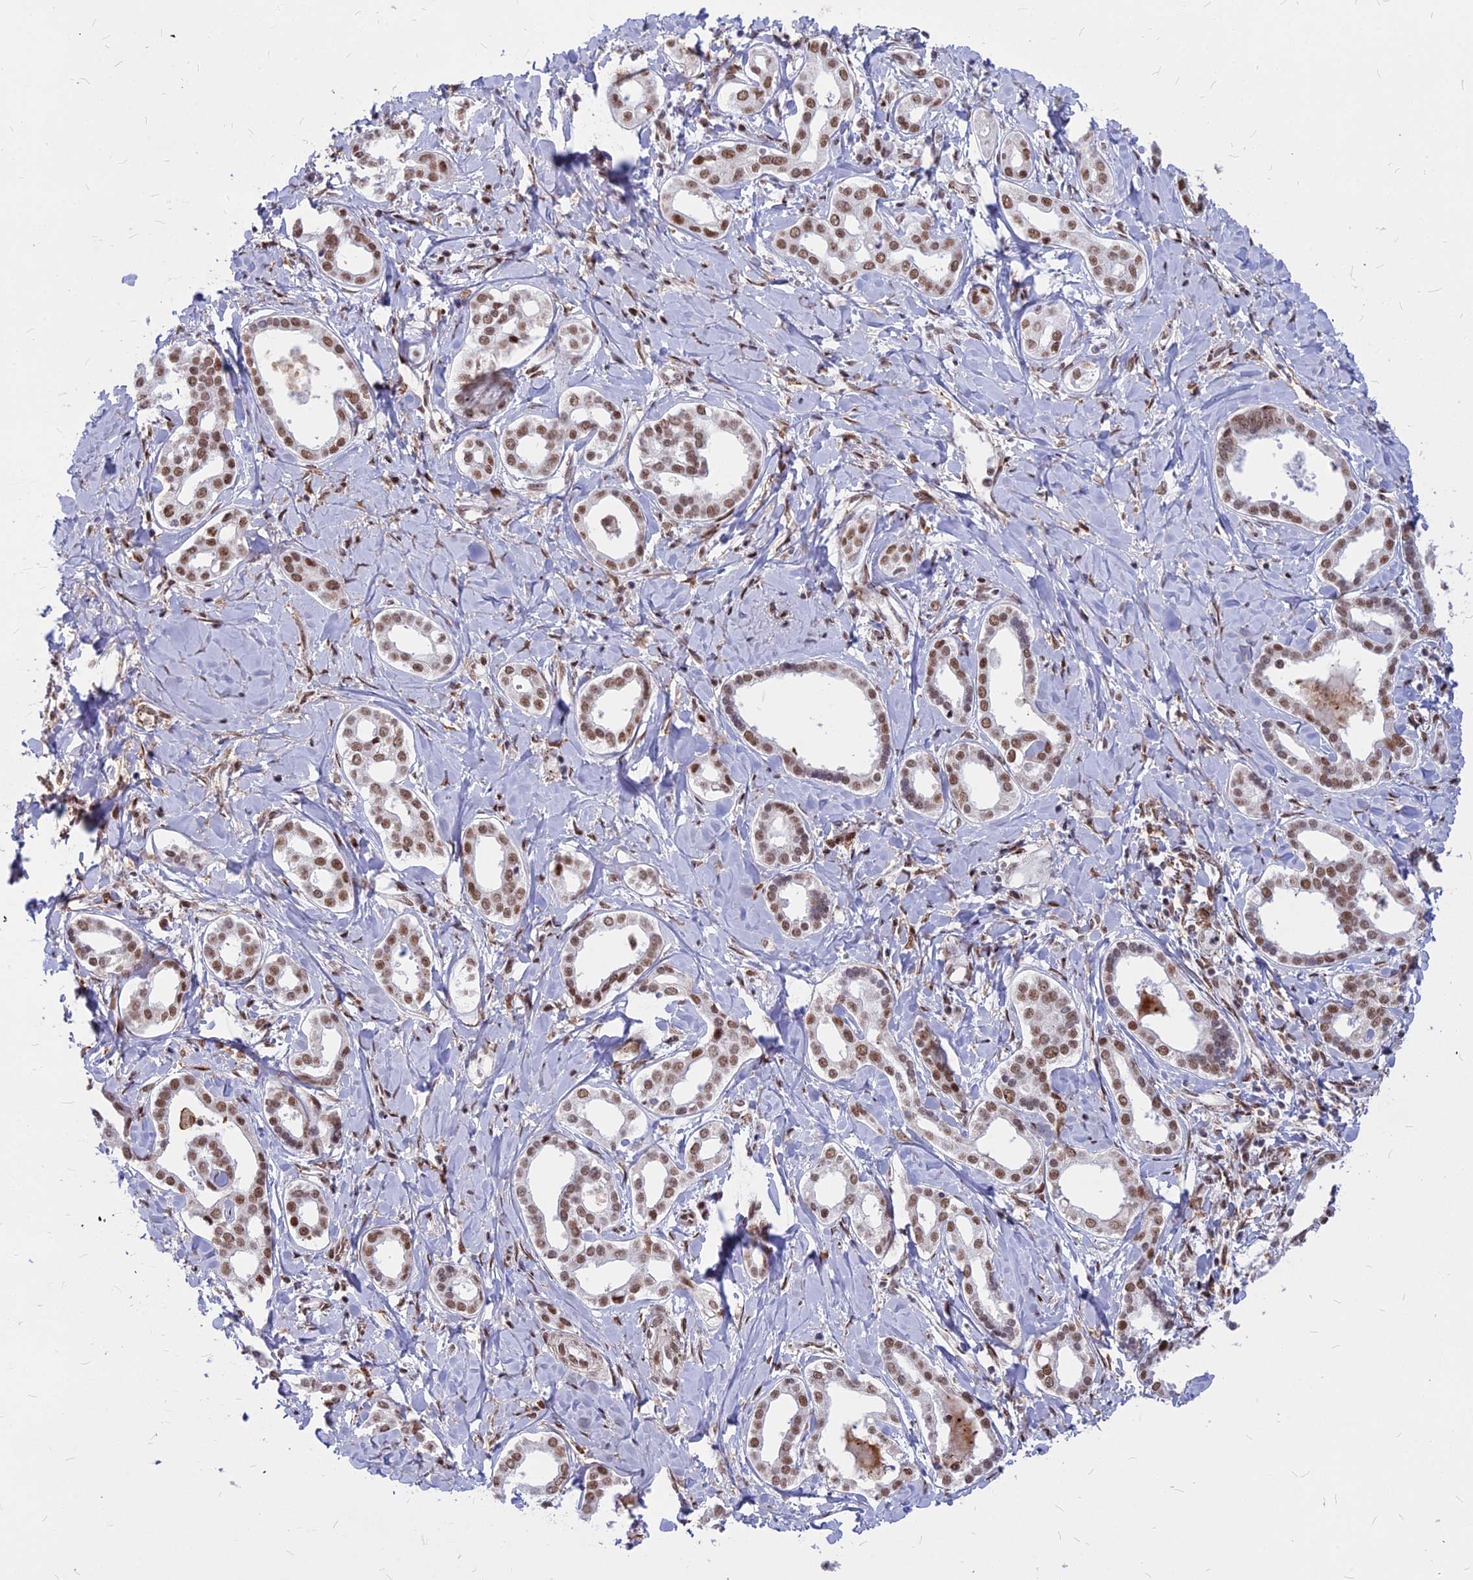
{"staining": {"intensity": "moderate", "quantity": "25%-75%", "location": "nuclear"}, "tissue": "liver cancer", "cell_type": "Tumor cells", "image_type": "cancer", "snomed": [{"axis": "morphology", "description": "Cholangiocarcinoma"}, {"axis": "topography", "description": "Liver"}], "caption": "Brown immunohistochemical staining in liver cancer (cholangiocarcinoma) shows moderate nuclear expression in approximately 25%-75% of tumor cells.", "gene": "ALG10", "patient": {"sex": "female", "age": 77}}